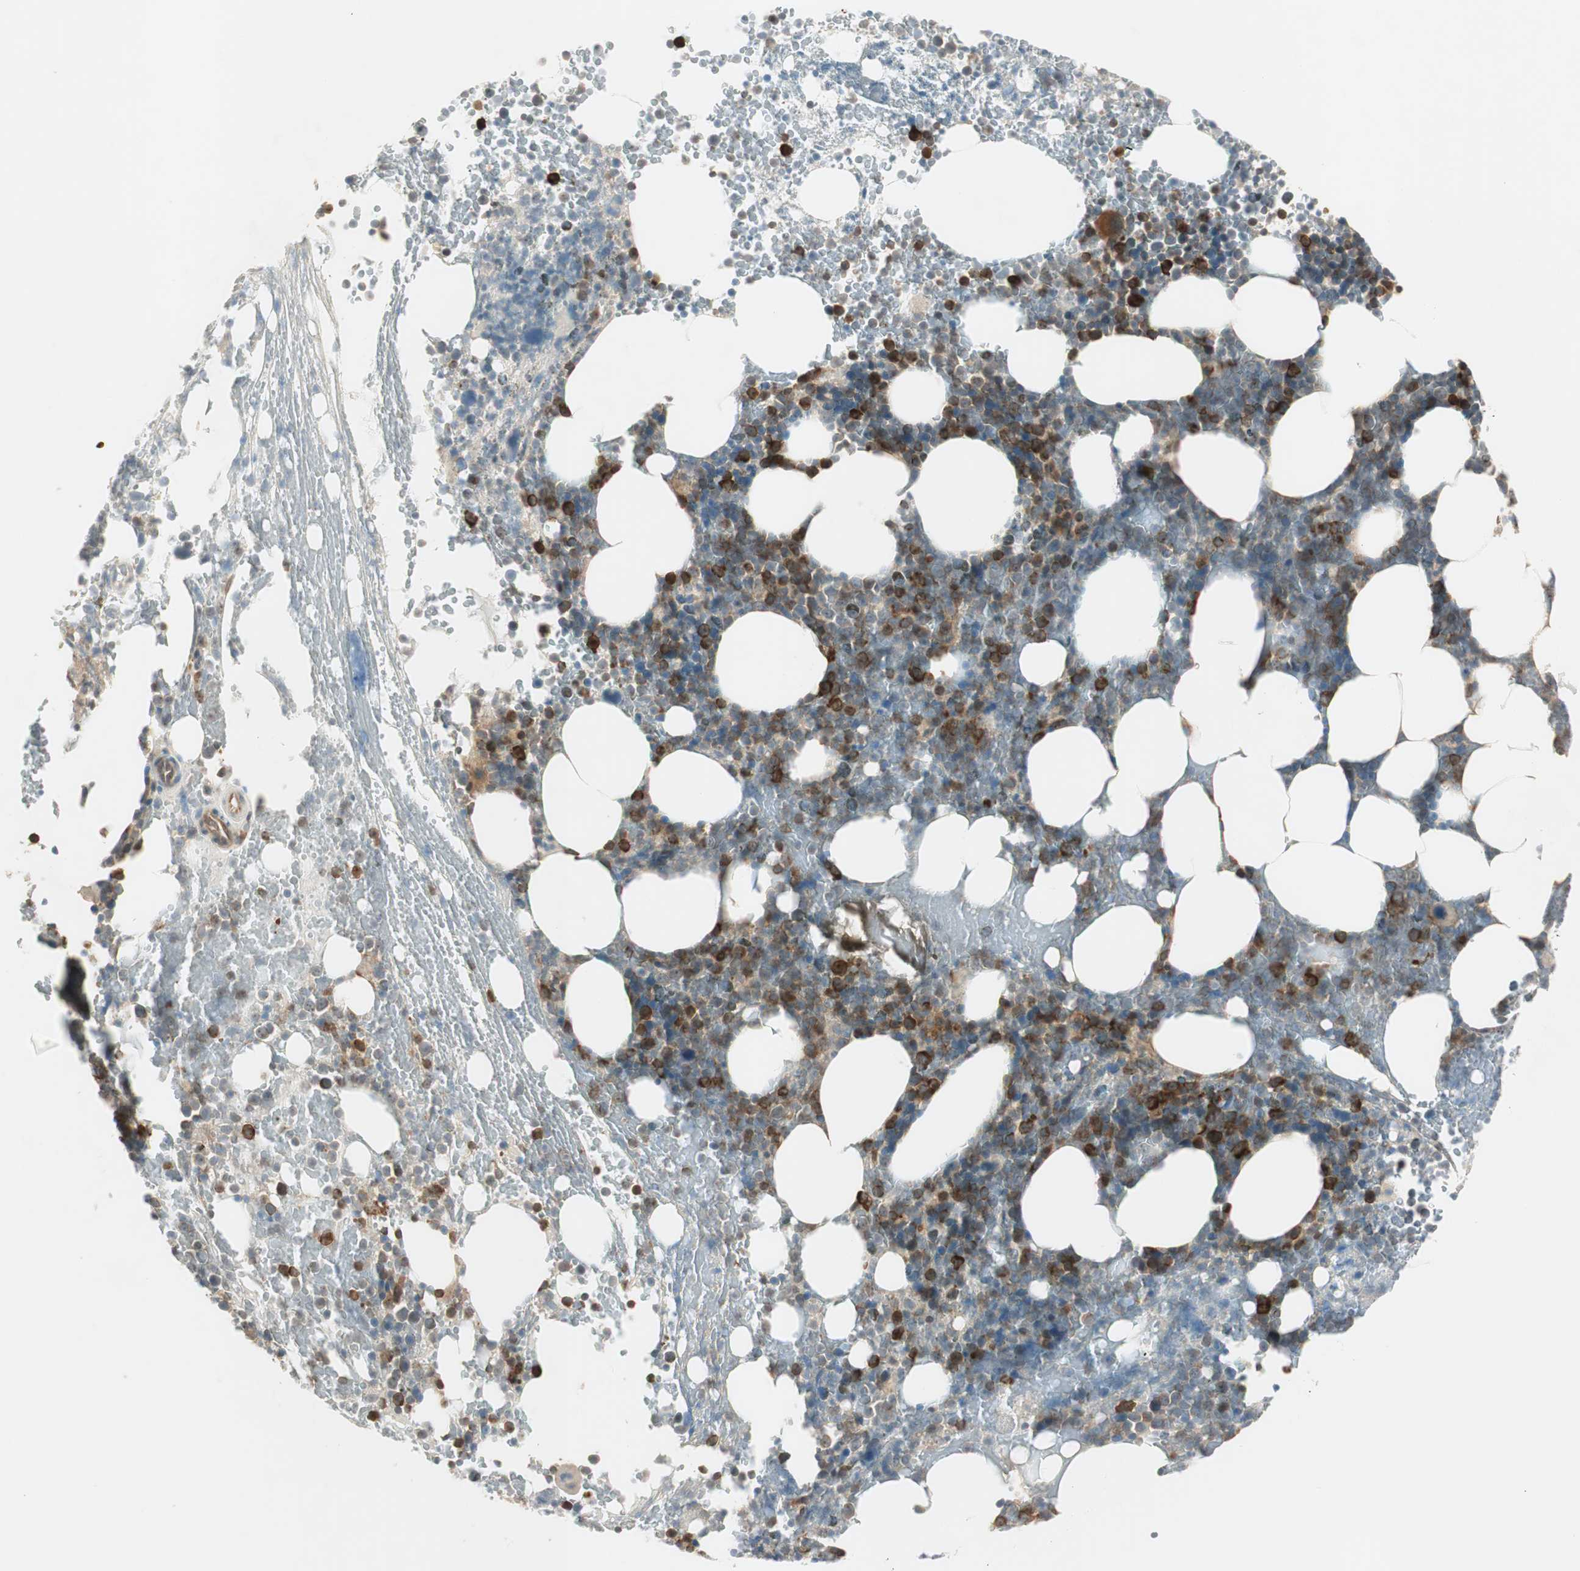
{"staining": {"intensity": "strong", "quantity": "<25%", "location": "cytoplasmic/membranous"}, "tissue": "bone marrow", "cell_type": "Hematopoietic cells", "image_type": "normal", "snomed": [{"axis": "morphology", "description": "Normal tissue, NOS"}, {"axis": "topography", "description": "Bone marrow"}], "caption": "Unremarkable bone marrow was stained to show a protein in brown. There is medium levels of strong cytoplasmic/membranous staining in about <25% of hematopoietic cells.", "gene": "IPO5", "patient": {"sex": "female", "age": 66}}